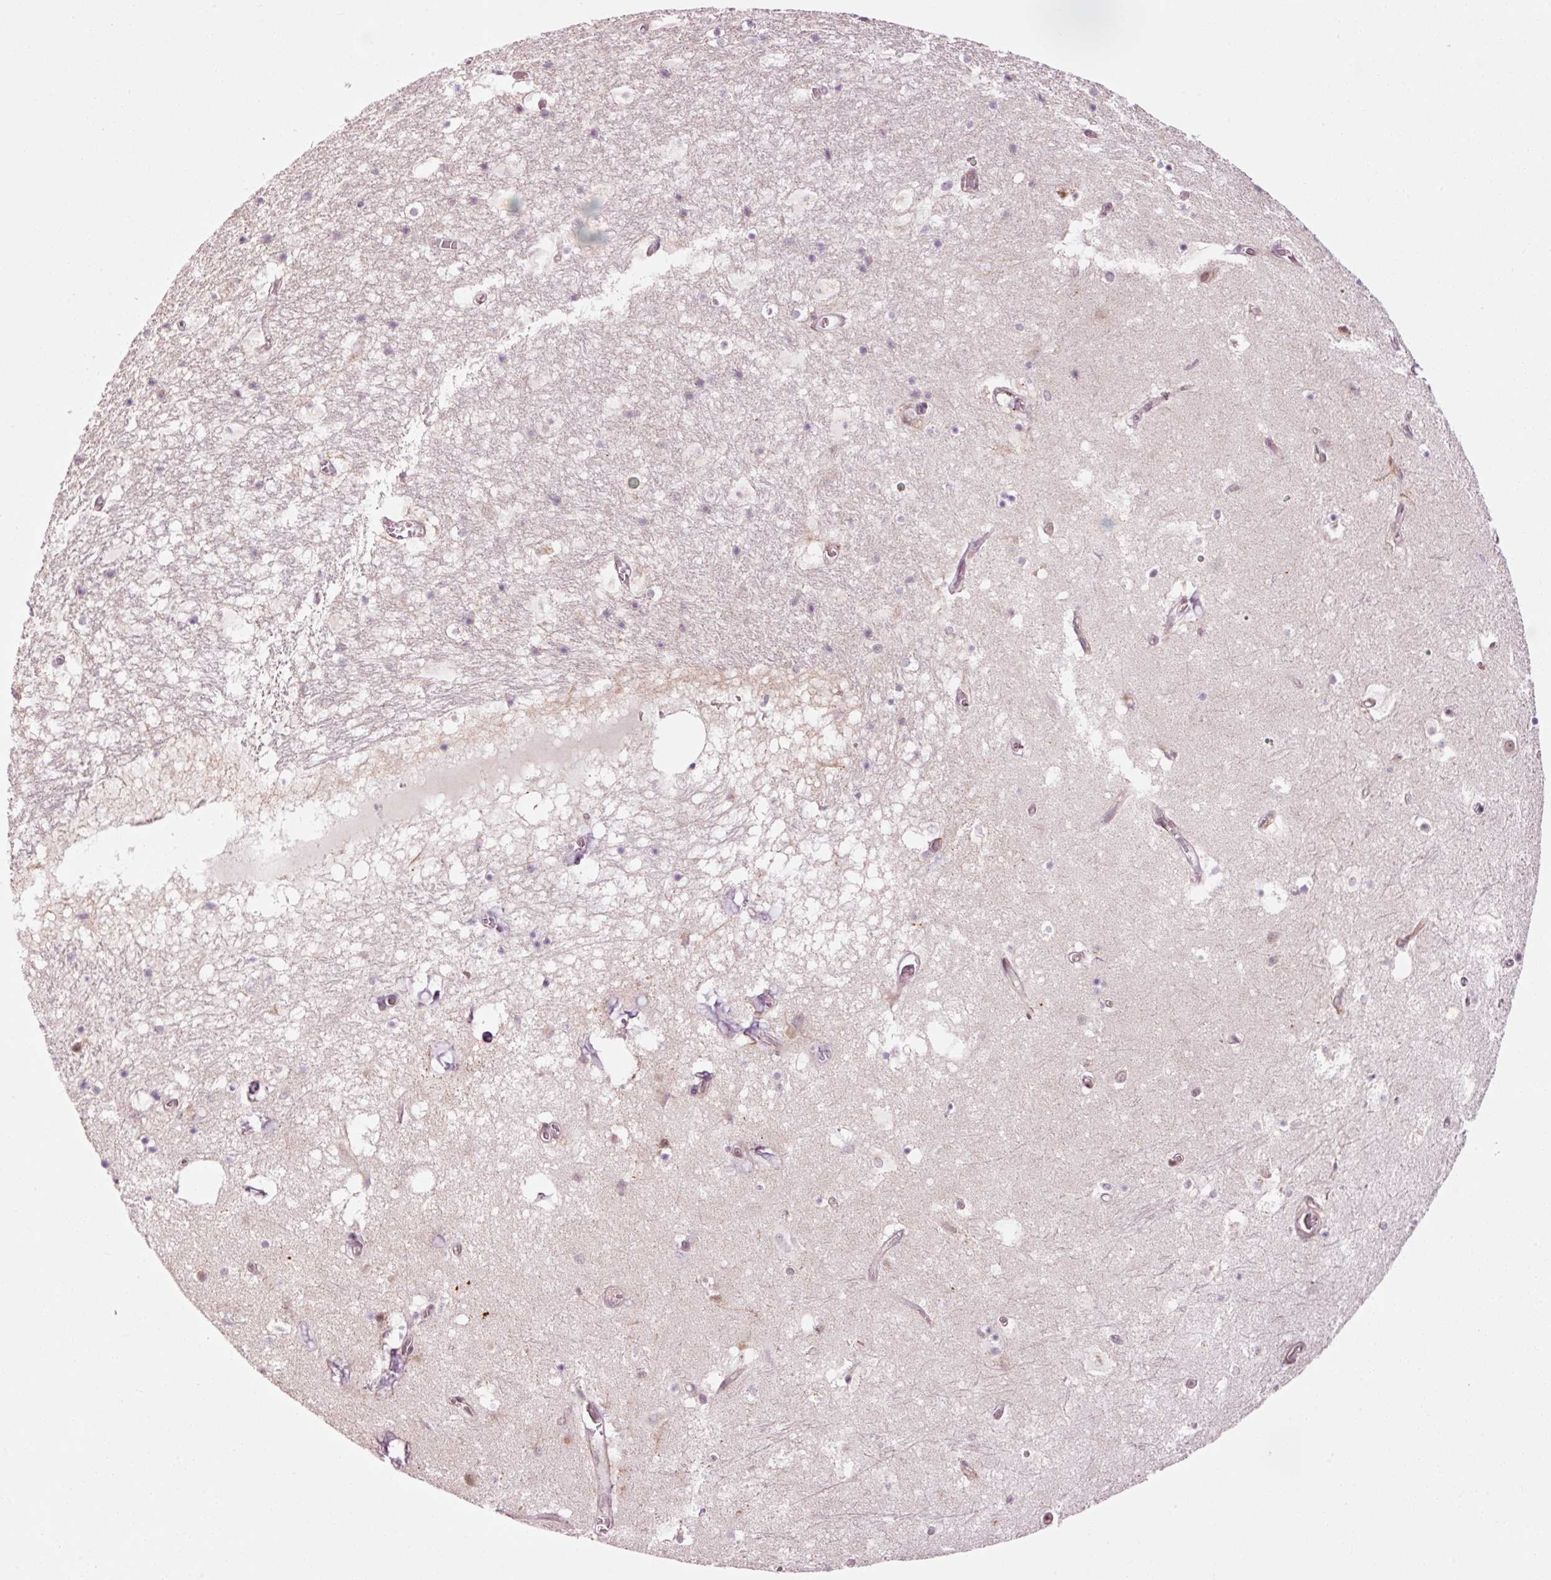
{"staining": {"intensity": "negative", "quantity": "none", "location": "none"}, "tissue": "hippocampus", "cell_type": "Glial cells", "image_type": "normal", "snomed": [{"axis": "morphology", "description": "Normal tissue, NOS"}, {"axis": "topography", "description": "Hippocampus"}], "caption": "Immunohistochemistry (IHC) image of benign hippocampus stained for a protein (brown), which demonstrates no staining in glial cells.", "gene": "ANKRD20A1", "patient": {"sex": "female", "age": 52}}